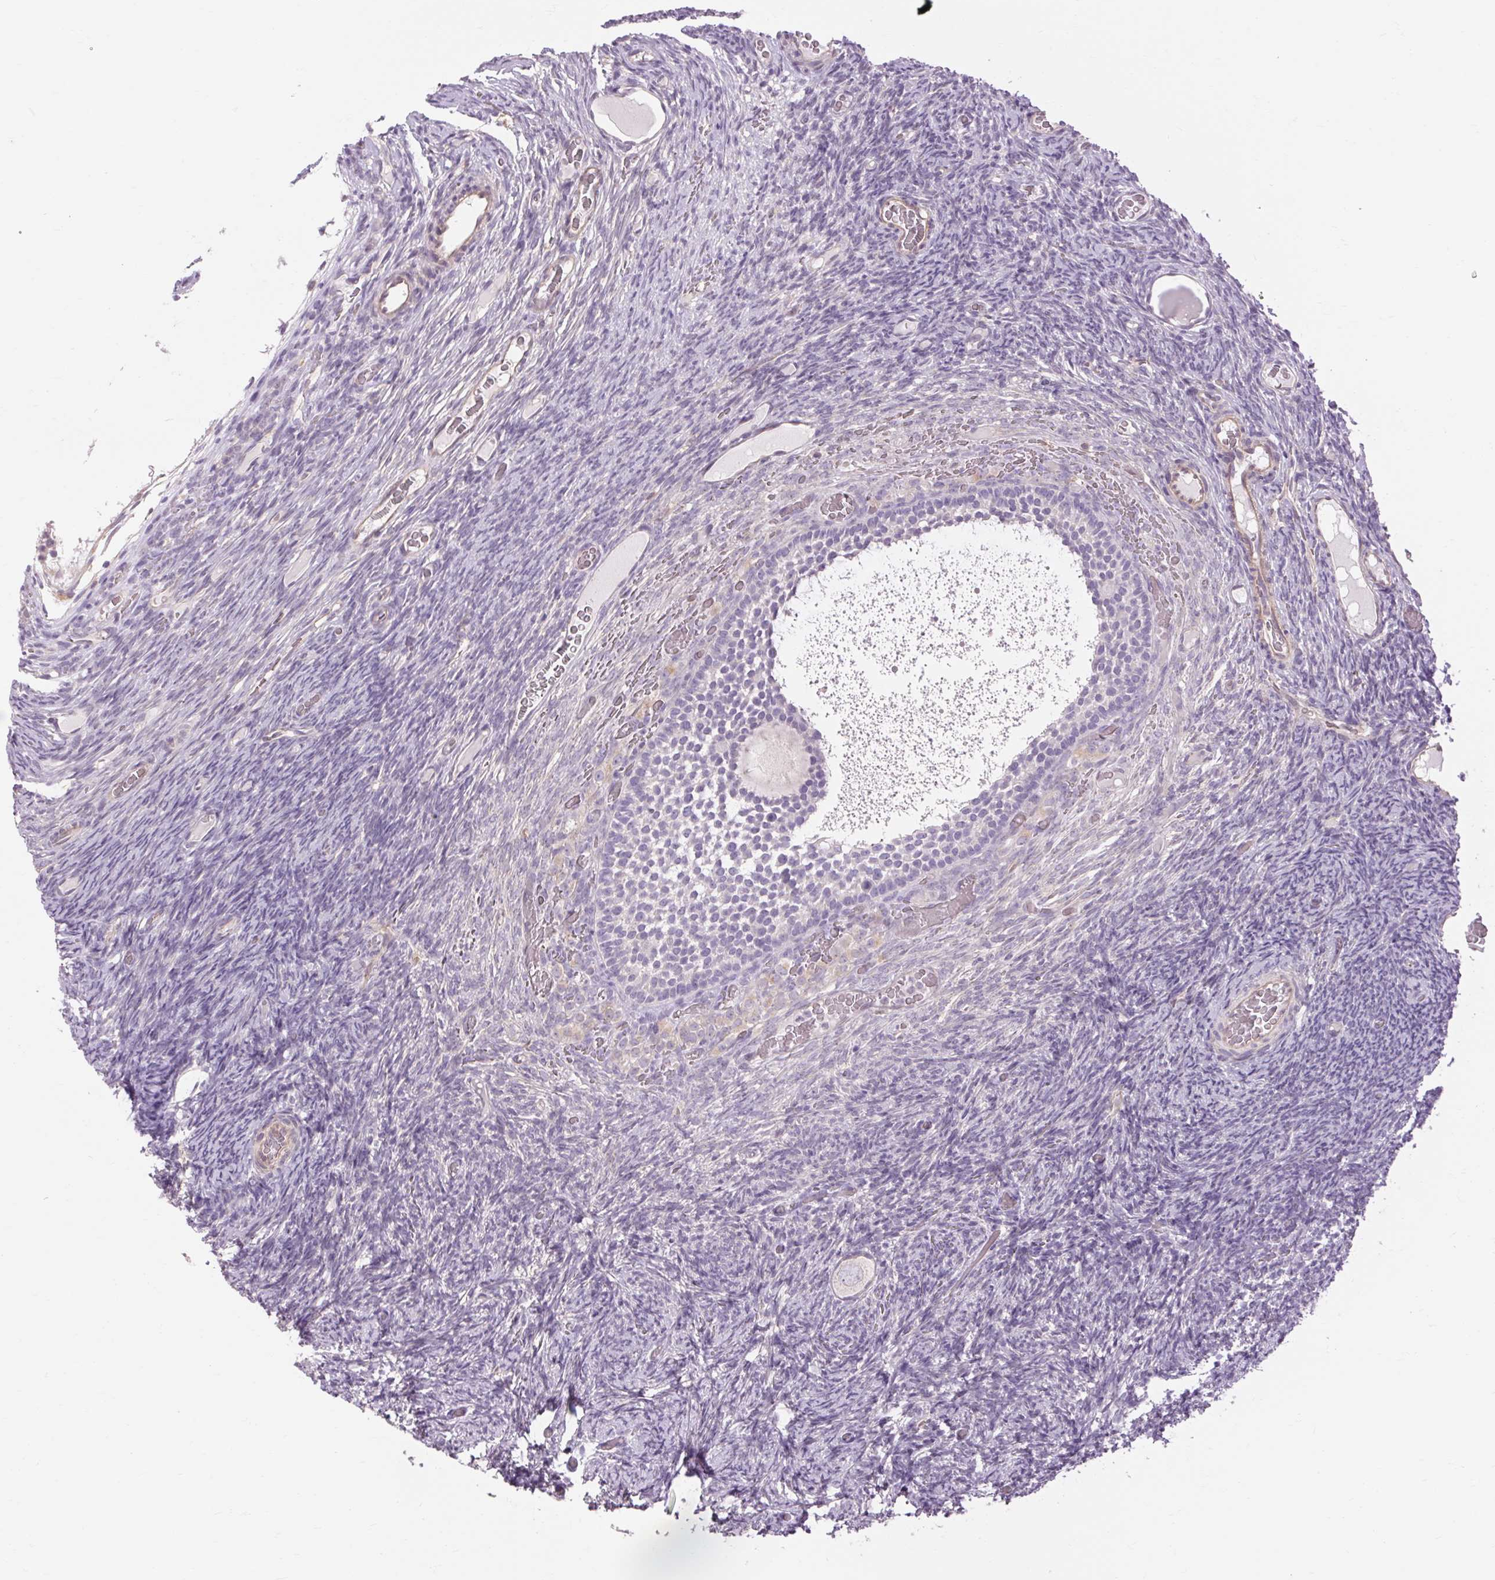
{"staining": {"intensity": "weak", "quantity": "<25%", "location": "cytoplasmic/membranous"}, "tissue": "ovary", "cell_type": "Follicle cells", "image_type": "normal", "snomed": [{"axis": "morphology", "description": "Normal tissue, NOS"}, {"axis": "topography", "description": "Ovary"}], "caption": "IHC of unremarkable ovary exhibits no expression in follicle cells. The staining is performed using DAB (3,3'-diaminobenzidine) brown chromogen with nuclei counter-stained in using hematoxylin.", "gene": "TM6SF1", "patient": {"sex": "female", "age": 34}}